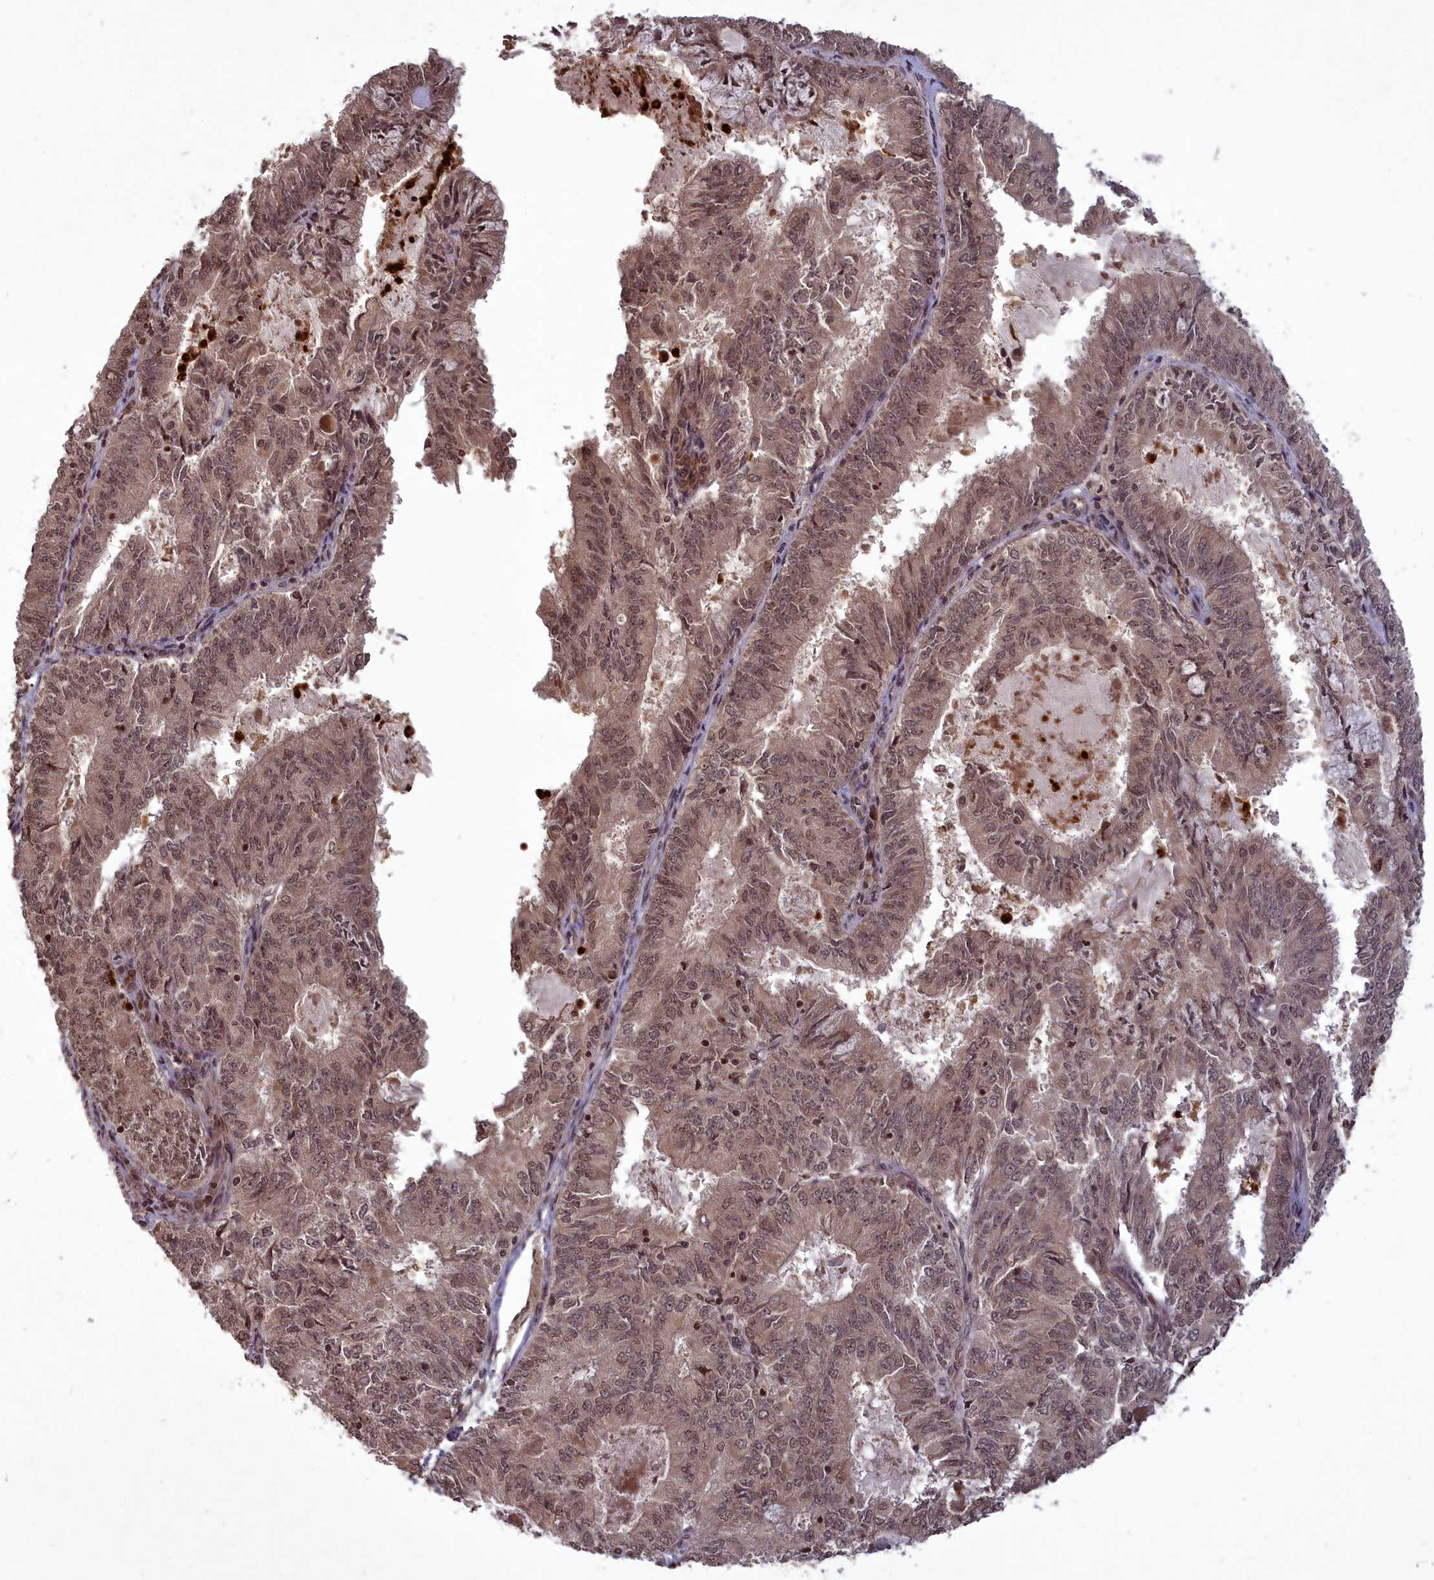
{"staining": {"intensity": "moderate", "quantity": ">75%", "location": "nuclear"}, "tissue": "endometrial cancer", "cell_type": "Tumor cells", "image_type": "cancer", "snomed": [{"axis": "morphology", "description": "Adenocarcinoma, NOS"}, {"axis": "topography", "description": "Endometrium"}], "caption": "This is an image of immunohistochemistry staining of adenocarcinoma (endometrial), which shows moderate positivity in the nuclear of tumor cells.", "gene": "SRMS", "patient": {"sex": "female", "age": 57}}